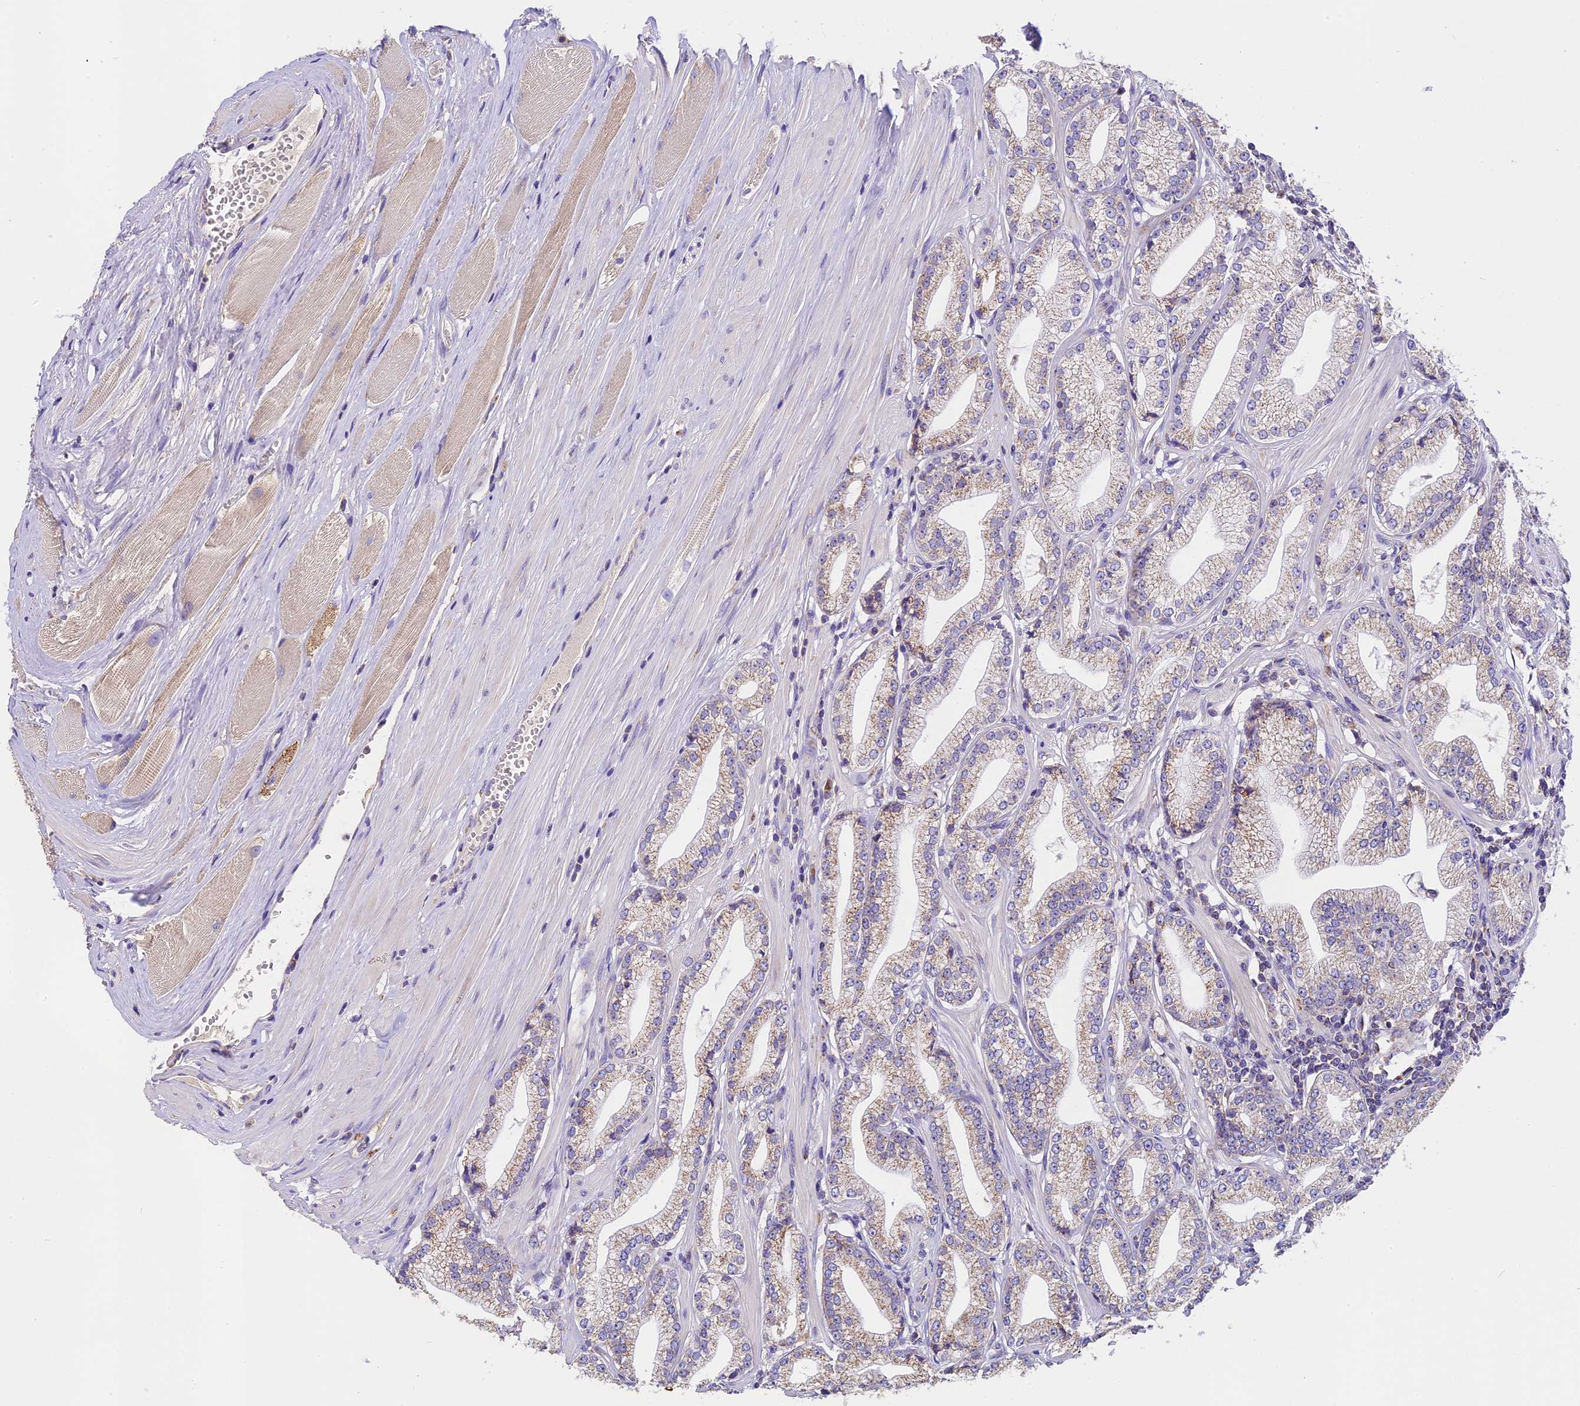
{"staining": {"intensity": "weak", "quantity": "25%-75%", "location": "cytoplasmic/membranous"}, "tissue": "prostate cancer", "cell_type": "Tumor cells", "image_type": "cancer", "snomed": [{"axis": "morphology", "description": "Adenocarcinoma, High grade"}, {"axis": "topography", "description": "Prostate"}], "caption": "Immunohistochemistry (IHC) photomicrograph of adenocarcinoma (high-grade) (prostate) stained for a protein (brown), which reveals low levels of weak cytoplasmic/membranous expression in about 25%-75% of tumor cells.", "gene": "MGME1", "patient": {"sex": "male", "age": 67}}